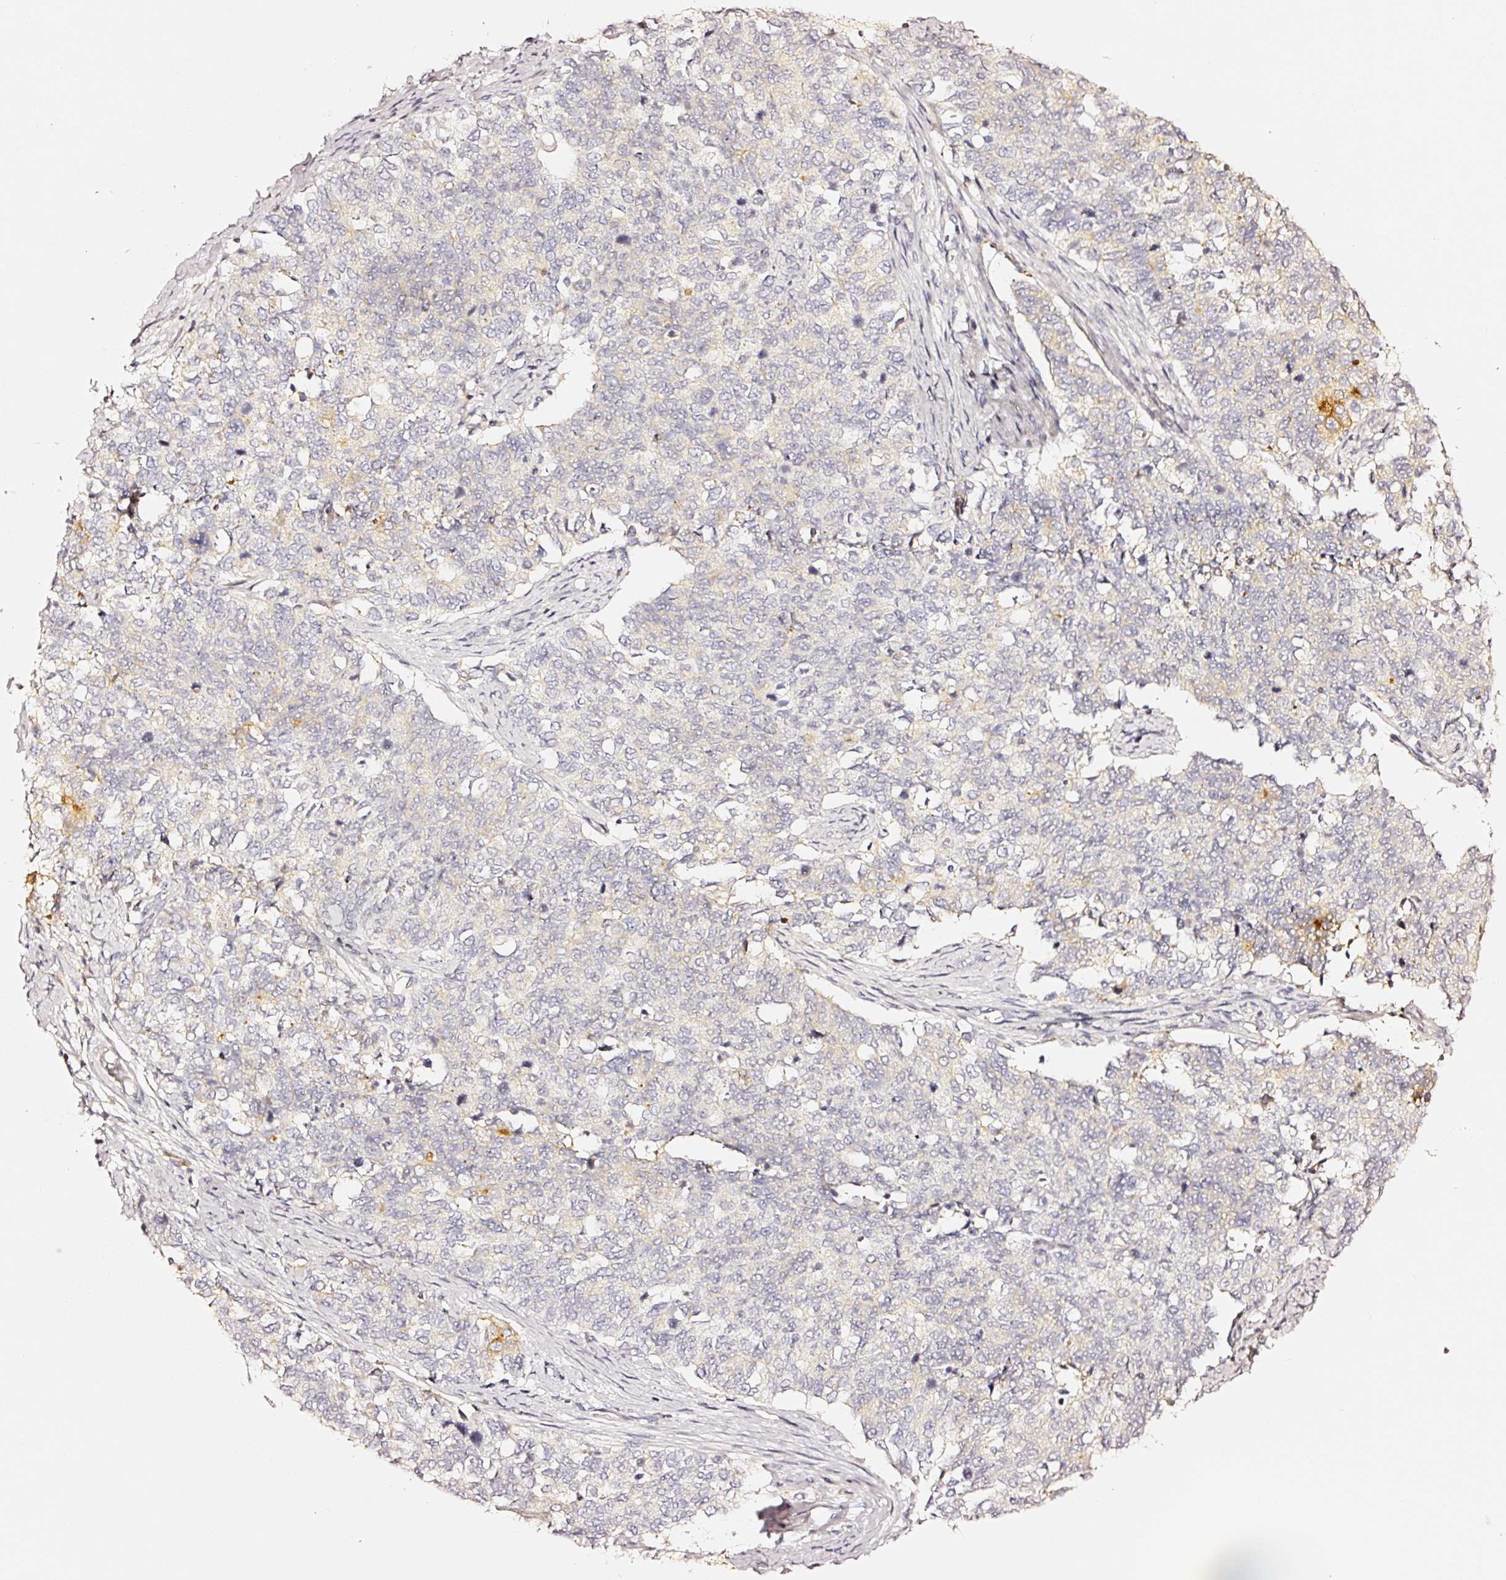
{"staining": {"intensity": "negative", "quantity": "none", "location": "none"}, "tissue": "cervical cancer", "cell_type": "Tumor cells", "image_type": "cancer", "snomed": [{"axis": "morphology", "description": "Squamous cell carcinoma, NOS"}, {"axis": "topography", "description": "Cervix"}], "caption": "A photomicrograph of cervical cancer stained for a protein demonstrates no brown staining in tumor cells.", "gene": "CD47", "patient": {"sex": "female", "age": 63}}